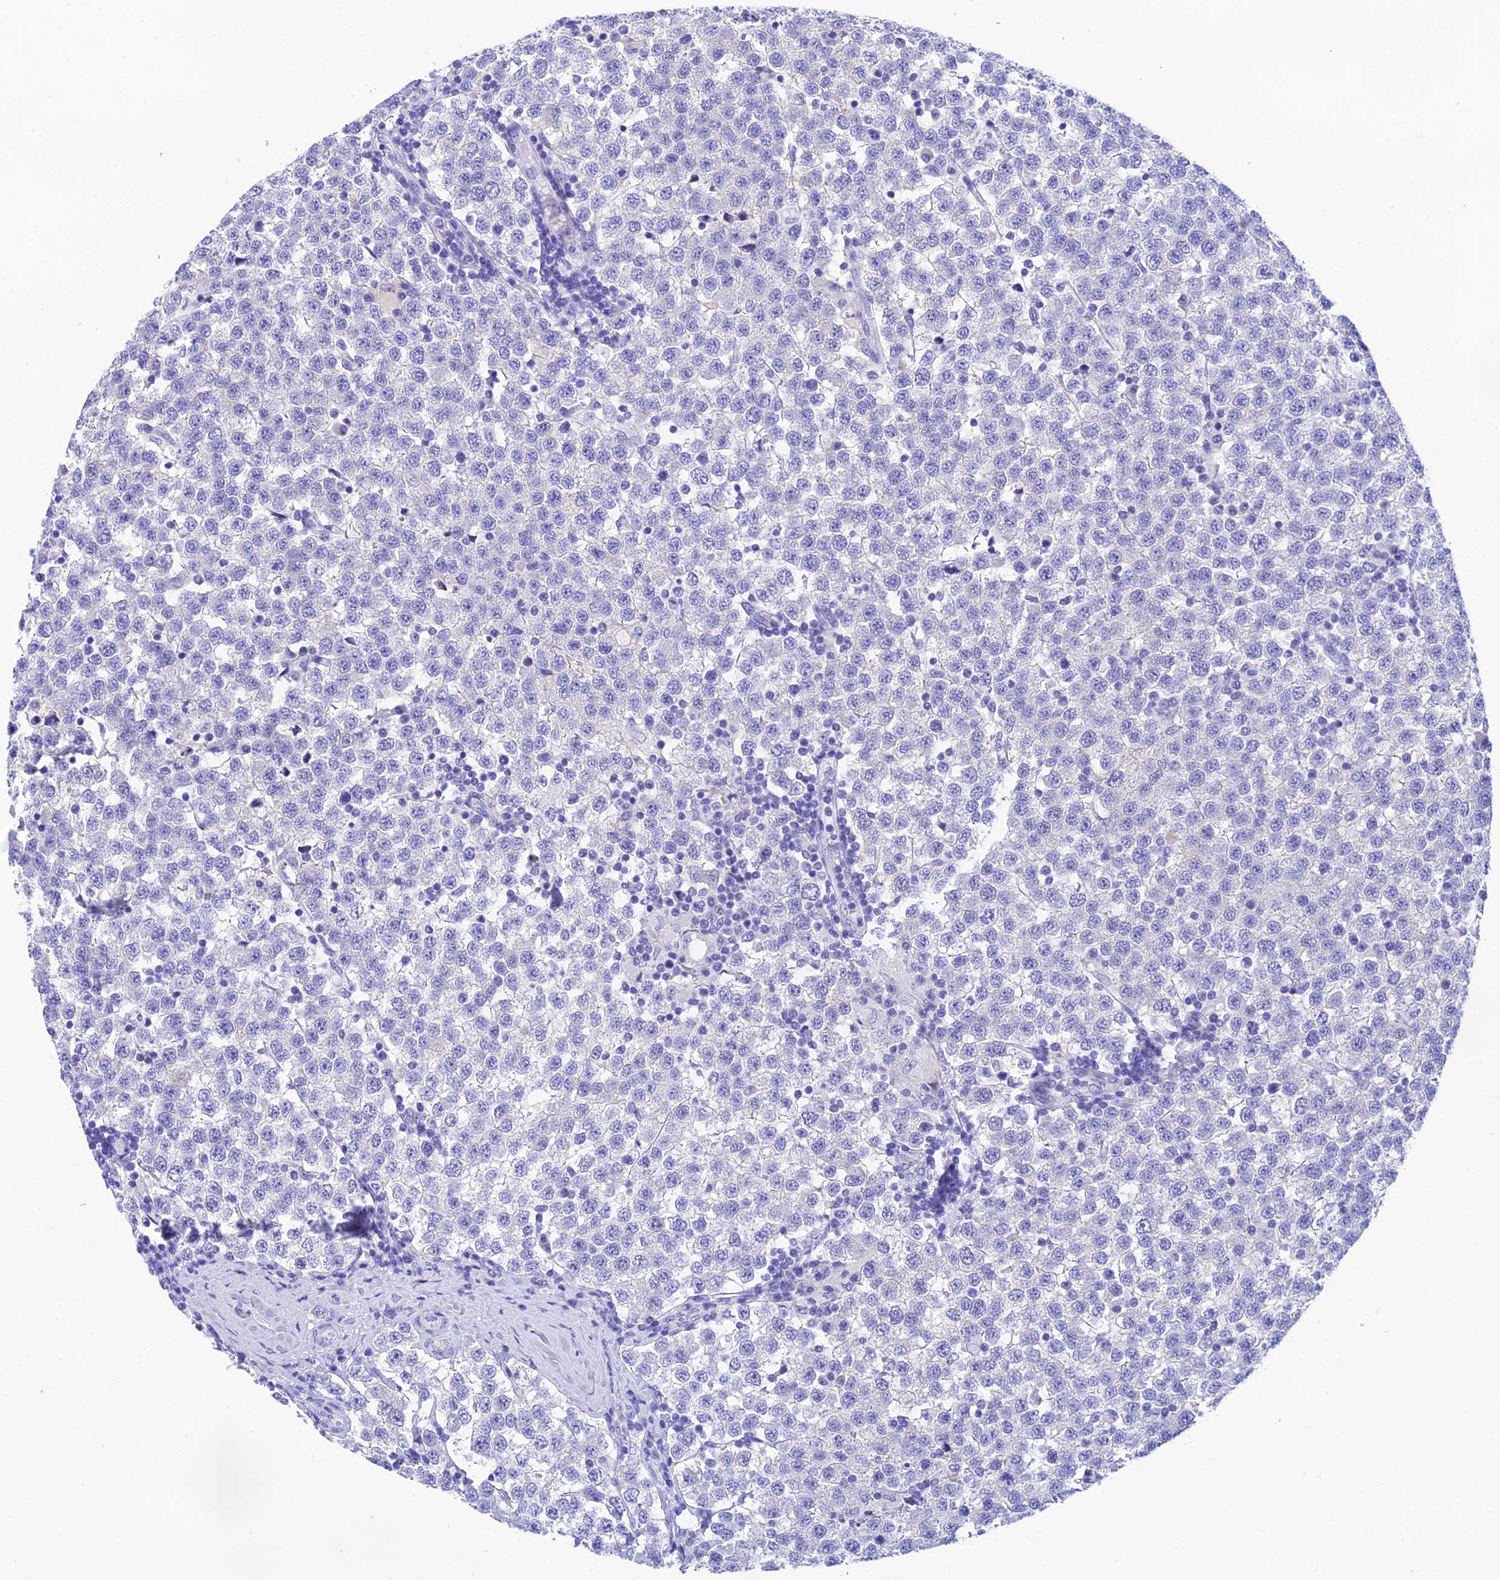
{"staining": {"intensity": "negative", "quantity": "none", "location": "none"}, "tissue": "testis cancer", "cell_type": "Tumor cells", "image_type": "cancer", "snomed": [{"axis": "morphology", "description": "Seminoma, NOS"}, {"axis": "topography", "description": "Testis"}], "caption": "Tumor cells show no significant staining in testis cancer. (Stains: DAB immunohistochemistry with hematoxylin counter stain, Microscopy: brightfield microscopy at high magnification).", "gene": "KDELR3", "patient": {"sex": "male", "age": 34}}